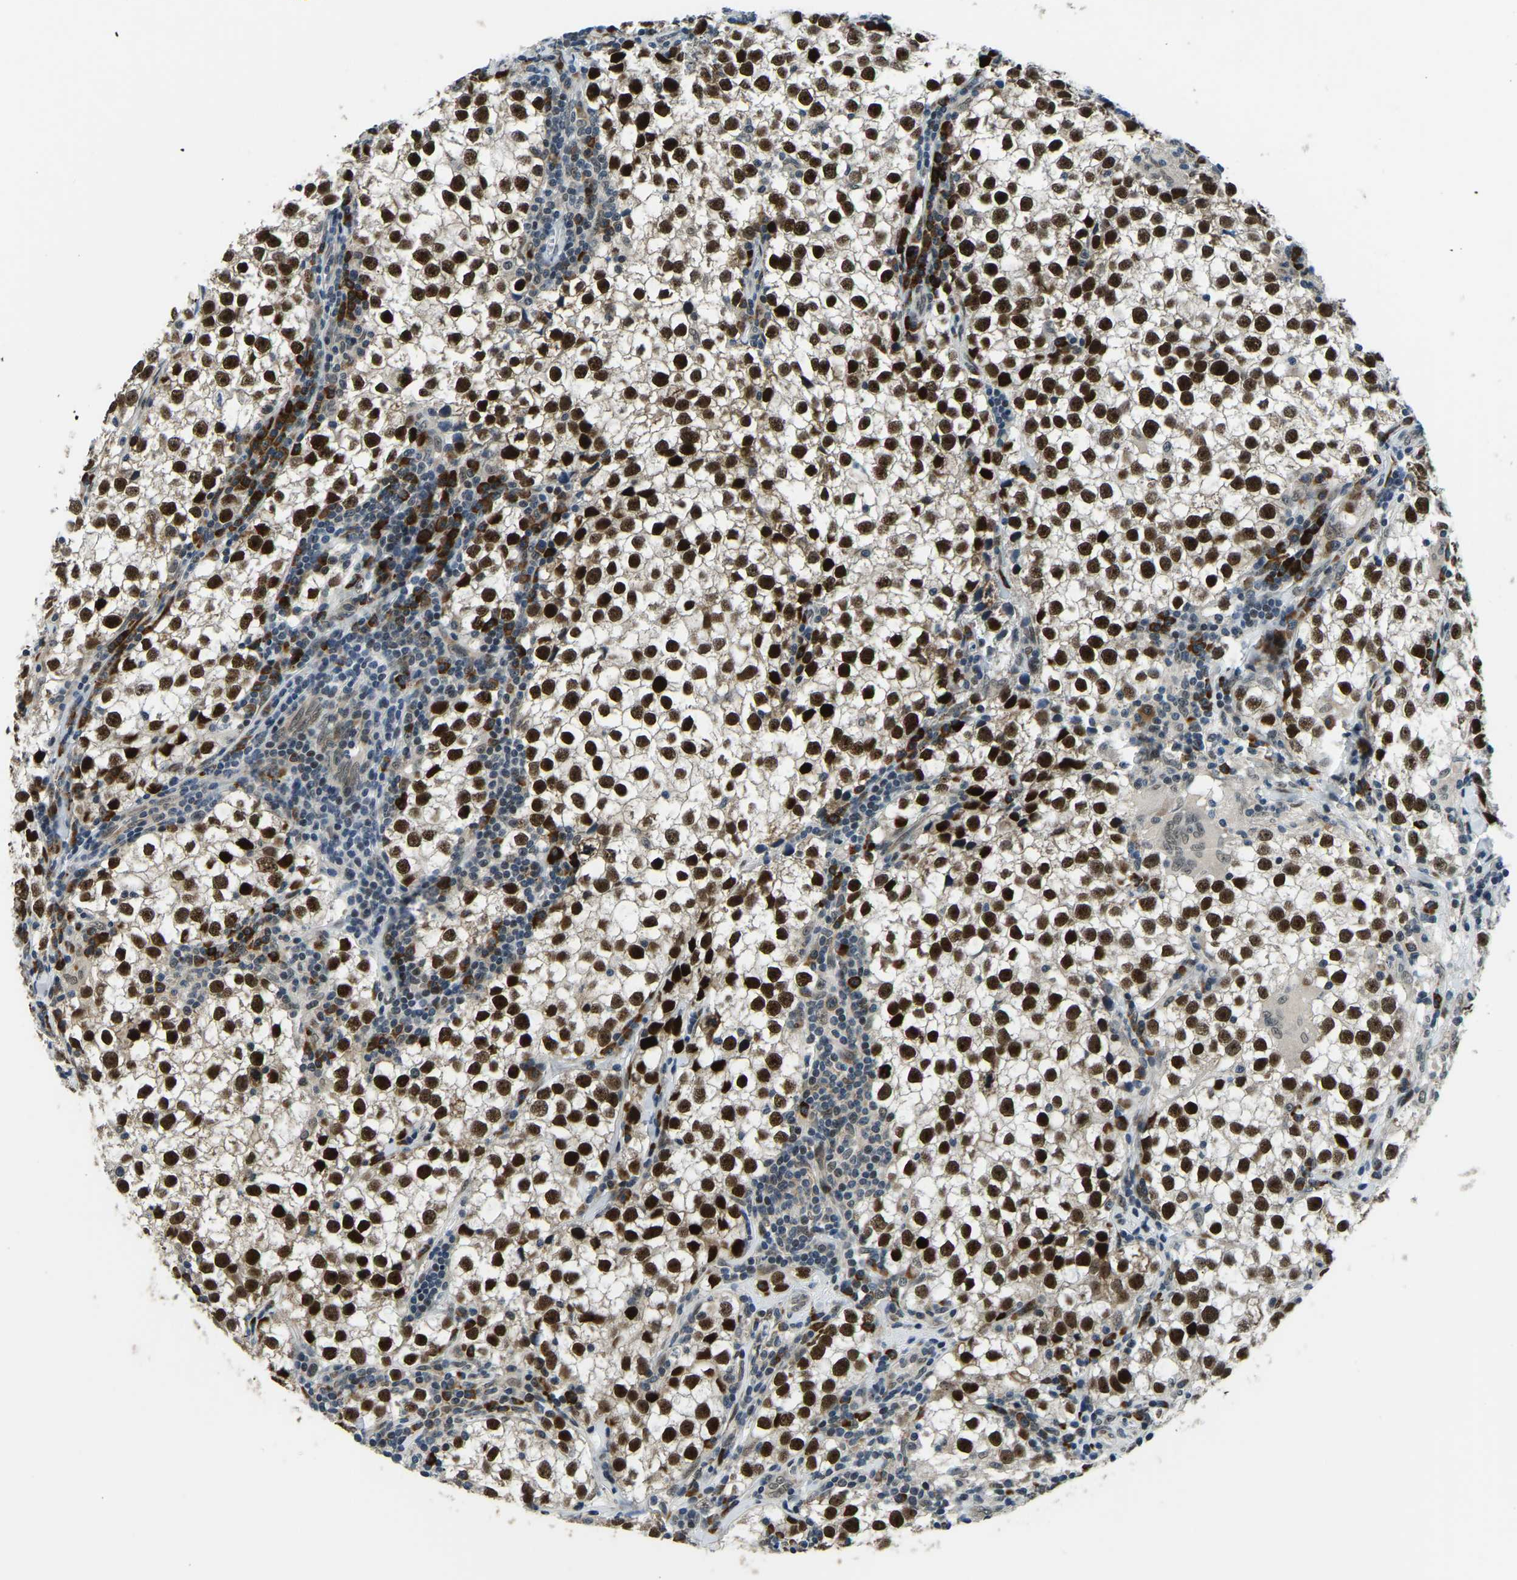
{"staining": {"intensity": "strong", "quantity": ">75%", "location": "nuclear"}, "tissue": "testis cancer", "cell_type": "Tumor cells", "image_type": "cancer", "snomed": [{"axis": "morphology", "description": "Seminoma, NOS"}, {"axis": "morphology", "description": "Carcinoma, Embryonal, NOS"}, {"axis": "topography", "description": "Testis"}], "caption": "The photomicrograph demonstrates staining of seminoma (testis), revealing strong nuclear protein staining (brown color) within tumor cells.", "gene": "ING2", "patient": {"sex": "male", "age": 36}}